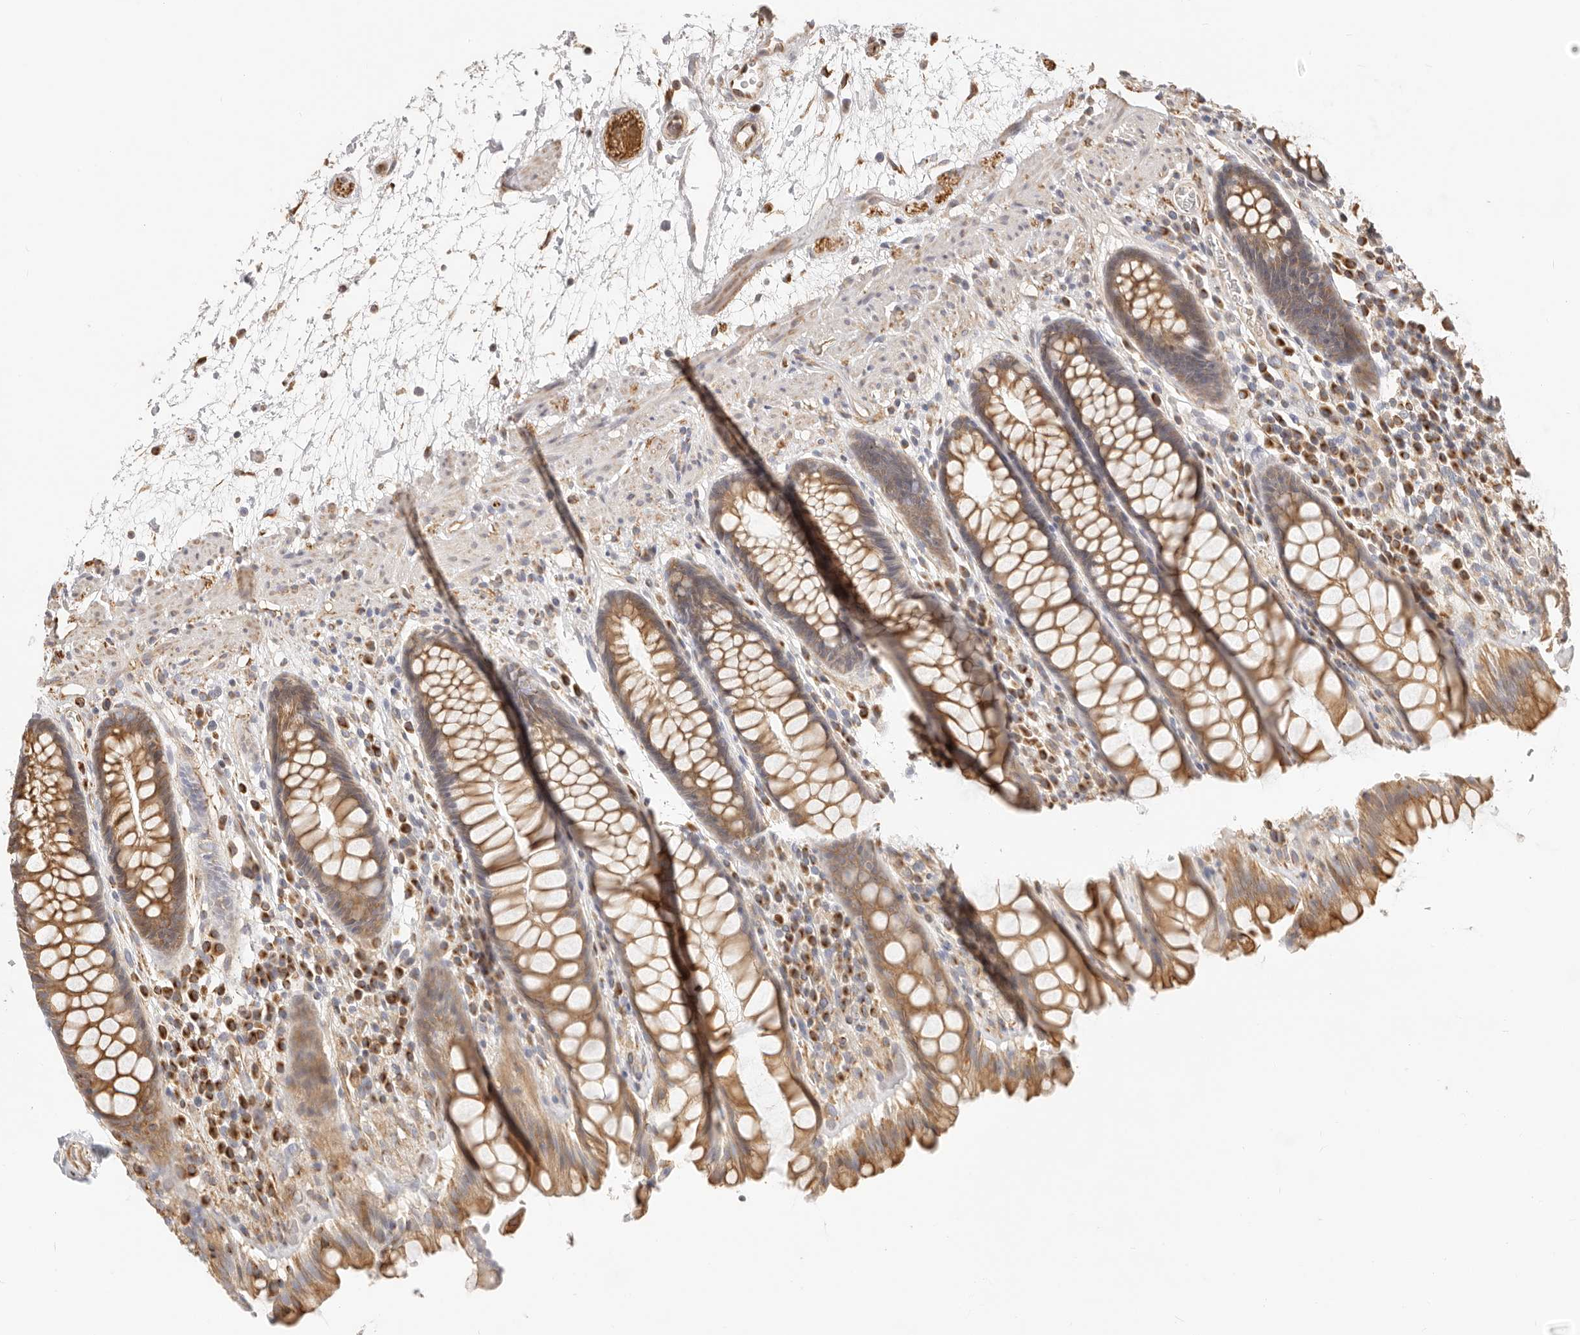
{"staining": {"intensity": "moderate", "quantity": ">75%", "location": "cytoplasmic/membranous"}, "tissue": "rectum", "cell_type": "Glandular cells", "image_type": "normal", "snomed": [{"axis": "morphology", "description": "Normal tissue, NOS"}, {"axis": "topography", "description": "Rectum"}], "caption": "IHC of benign rectum reveals medium levels of moderate cytoplasmic/membranous expression in about >75% of glandular cells.", "gene": "DTNBP1", "patient": {"sex": "male", "age": 64}}